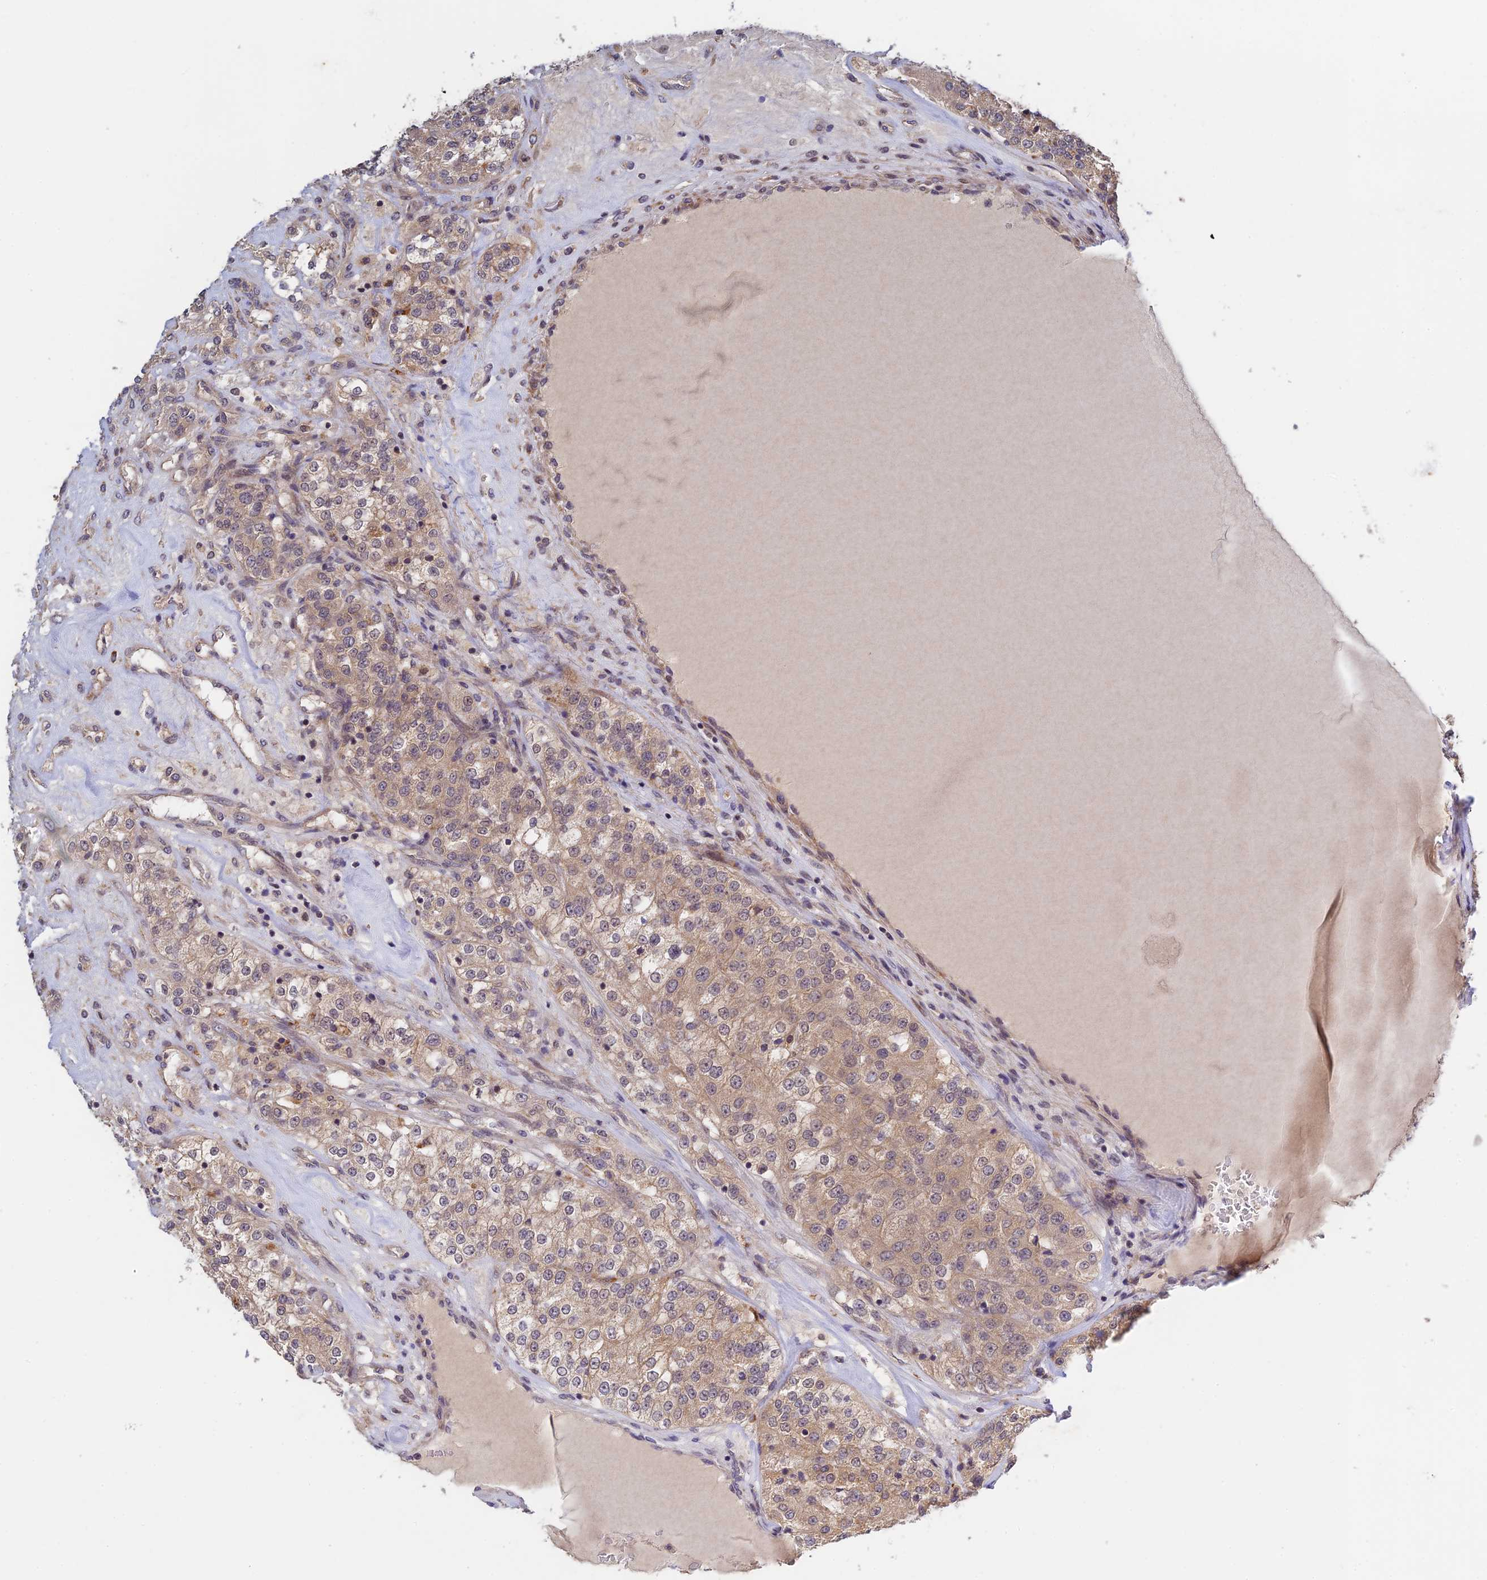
{"staining": {"intensity": "weak", "quantity": "25%-75%", "location": "cytoplasmic/membranous"}, "tissue": "renal cancer", "cell_type": "Tumor cells", "image_type": "cancer", "snomed": [{"axis": "morphology", "description": "Adenocarcinoma, NOS"}, {"axis": "topography", "description": "Kidney"}], "caption": "Protein staining of renal cancer tissue displays weak cytoplasmic/membranous expression in approximately 25%-75% of tumor cells. The staining was performed using DAB (3,3'-diaminobenzidine), with brown indicating positive protein expression. Nuclei are stained blue with hematoxylin.", "gene": "CWH43", "patient": {"sex": "female", "age": 63}}